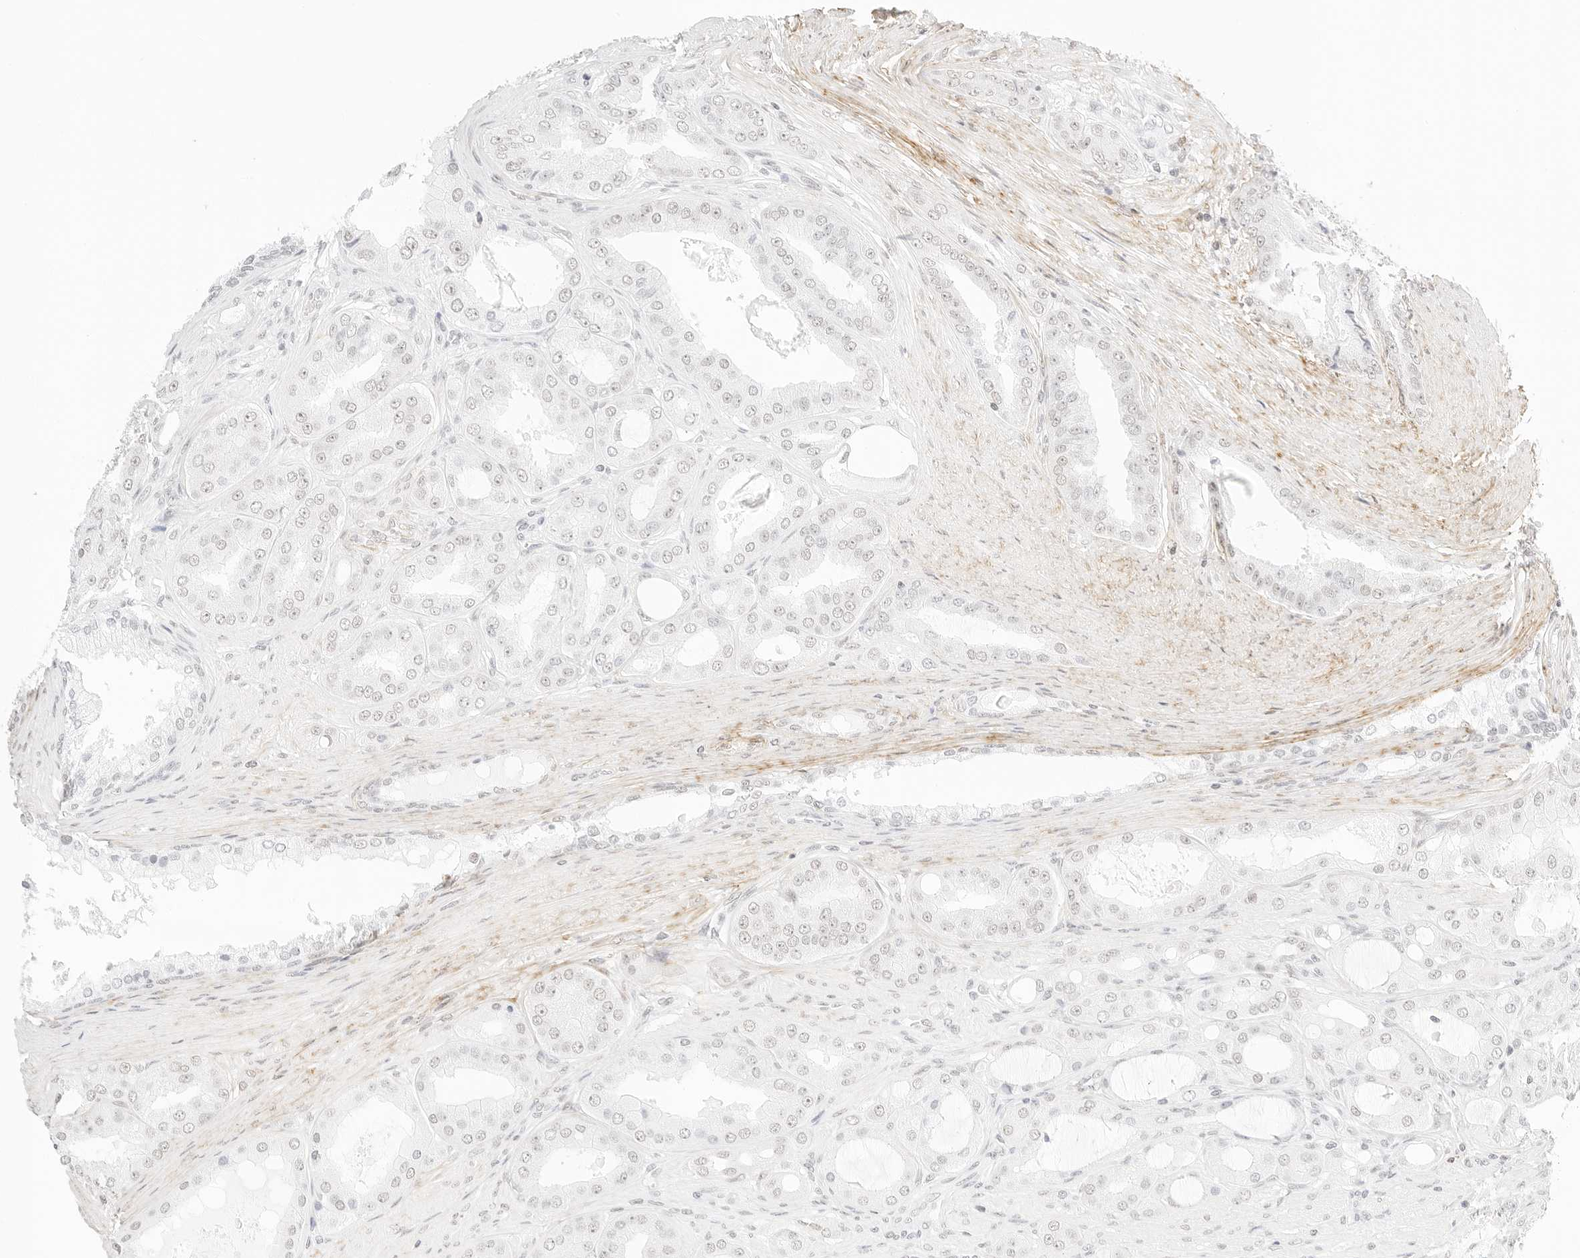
{"staining": {"intensity": "weak", "quantity": "<25%", "location": "nuclear"}, "tissue": "prostate cancer", "cell_type": "Tumor cells", "image_type": "cancer", "snomed": [{"axis": "morphology", "description": "Adenocarcinoma, High grade"}, {"axis": "topography", "description": "Prostate"}], "caption": "Tumor cells show no significant protein expression in prostate cancer (high-grade adenocarcinoma). (Stains: DAB immunohistochemistry (IHC) with hematoxylin counter stain, Microscopy: brightfield microscopy at high magnification).", "gene": "FBLN5", "patient": {"sex": "male", "age": 60}}